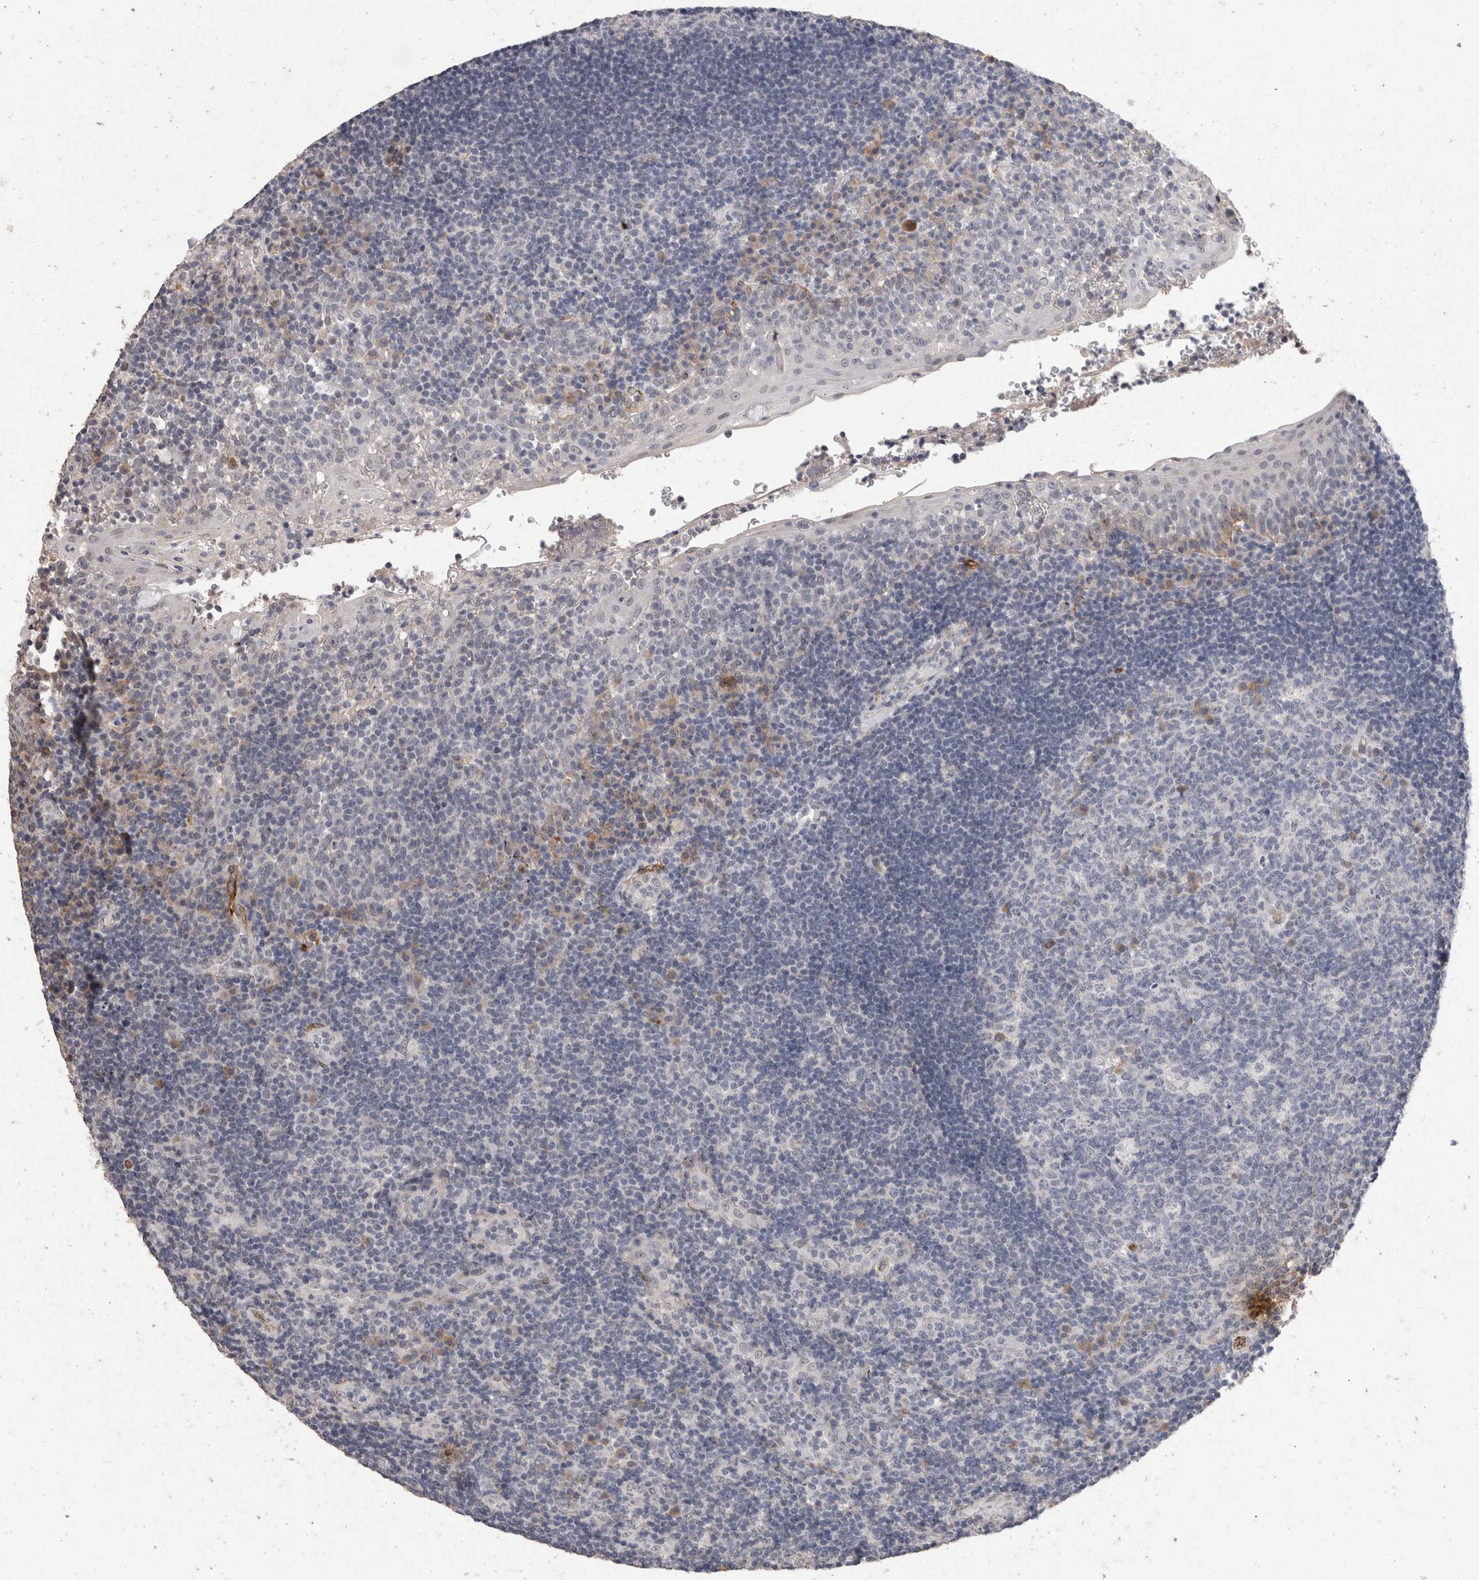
{"staining": {"intensity": "negative", "quantity": "none", "location": "none"}, "tissue": "tonsil", "cell_type": "Germinal center cells", "image_type": "normal", "snomed": [{"axis": "morphology", "description": "Normal tissue, NOS"}, {"axis": "topography", "description": "Tonsil"}], "caption": "An image of tonsil stained for a protein reveals no brown staining in germinal center cells. Brightfield microscopy of IHC stained with DAB (brown) and hematoxylin (blue), captured at high magnification.", "gene": "CDH13", "patient": {"sex": "female", "age": 40}}